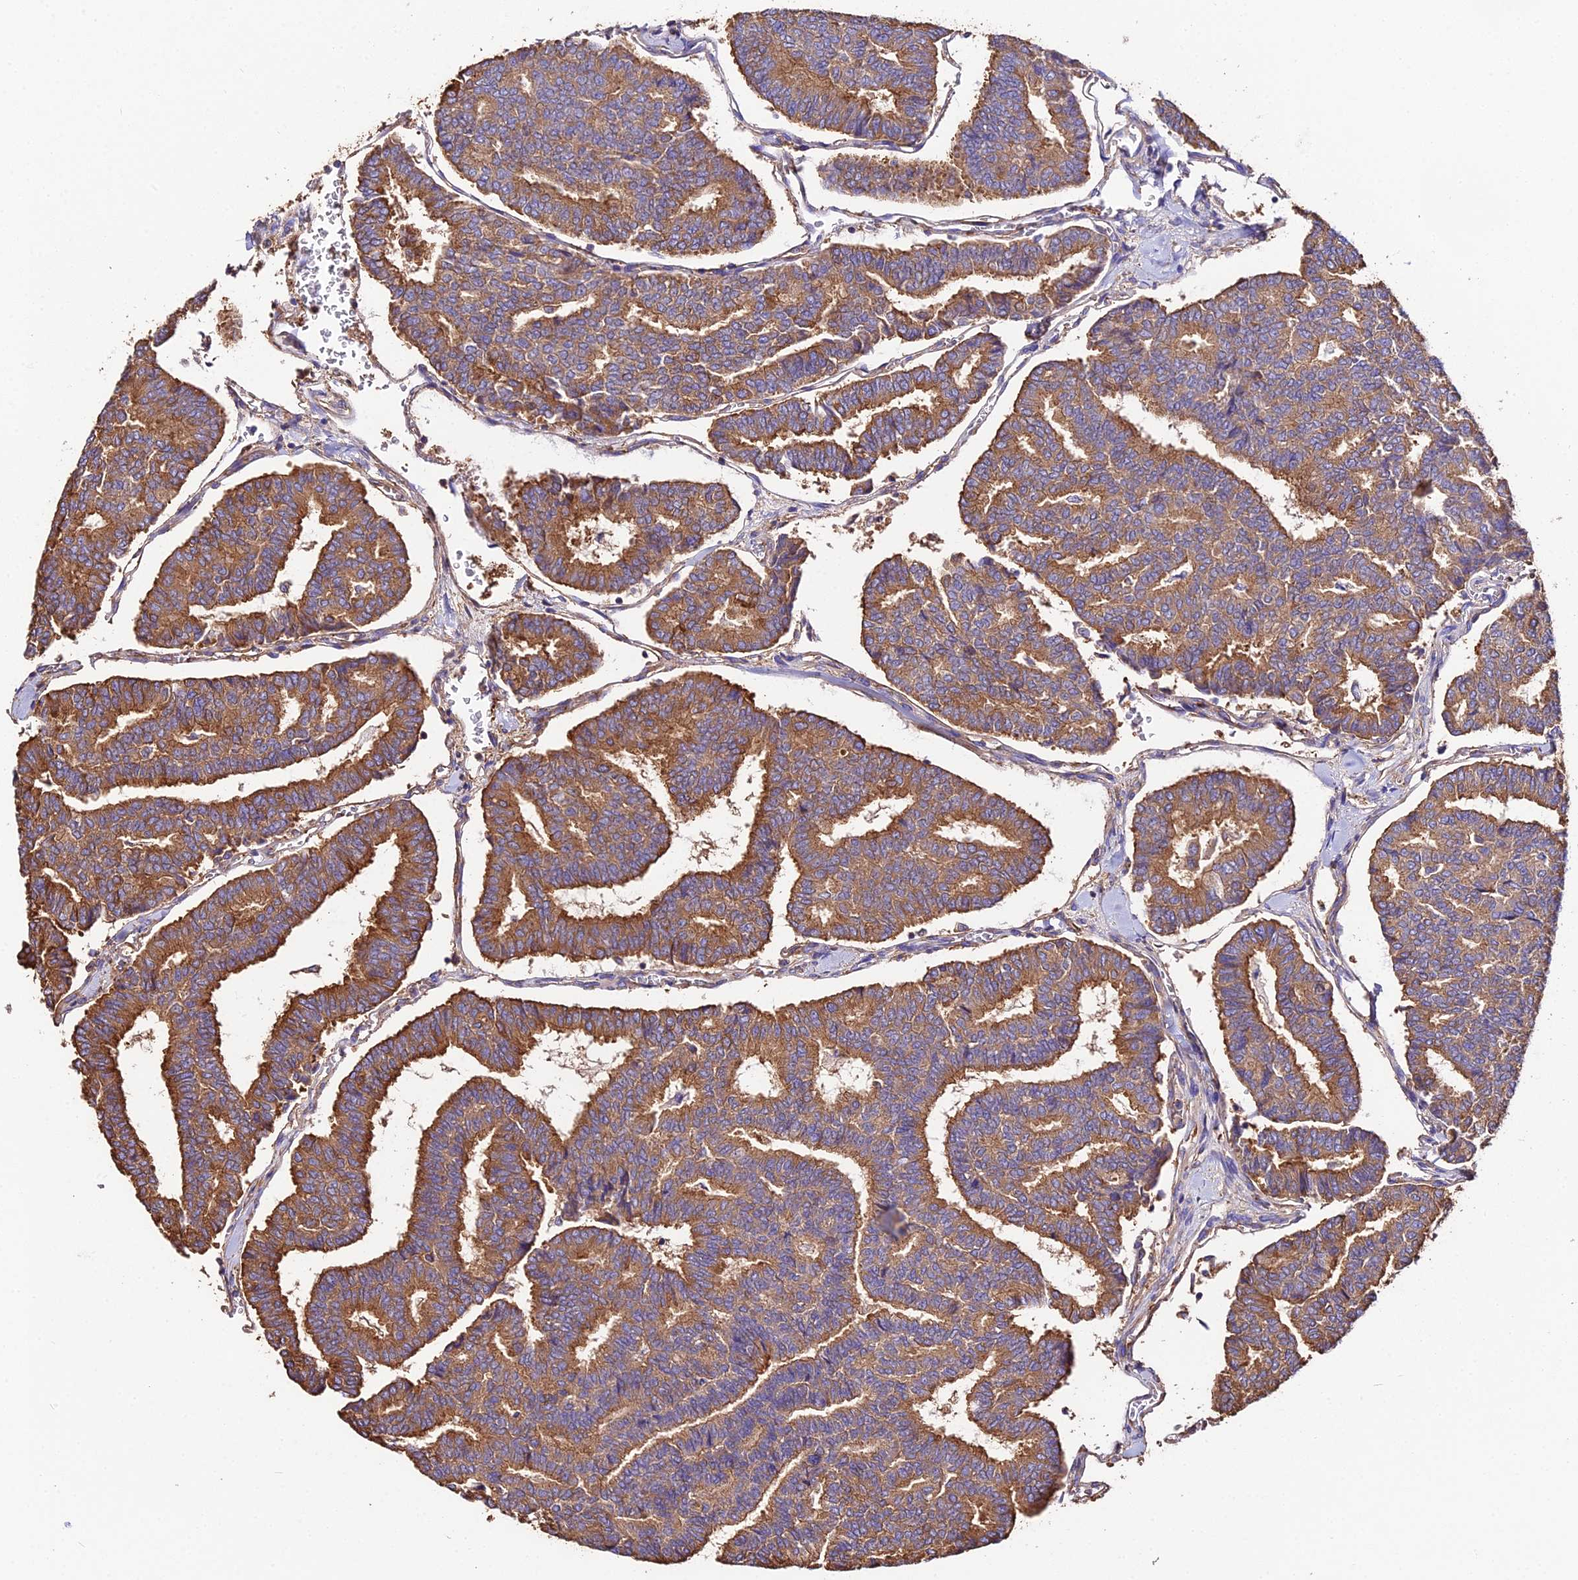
{"staining": {"intensity": "moderate", "quantity": ">75%", "location": "cytoplasmic/membranous"}, "tissue": "thyroid cancer", "cell_type": "Tumor cells", "image_type": "cancer", "snomed": [{"axis": "morphology", "description": "Papillary adenocarcinoma, NOS"}, {"axis": "topography", "description": "Thyroid gland"}], "caption": "IHC of human thyroid cancer (papillary adenocarcinoma) demonstrates medium levels of moderate cytoplasmic/membranous positivity in about >75% of tumor cells. (IHC, brightfield microscopy, high magnification).", "gene": "TUBA3D", "patient": {"sex": "female", "age": 35}}